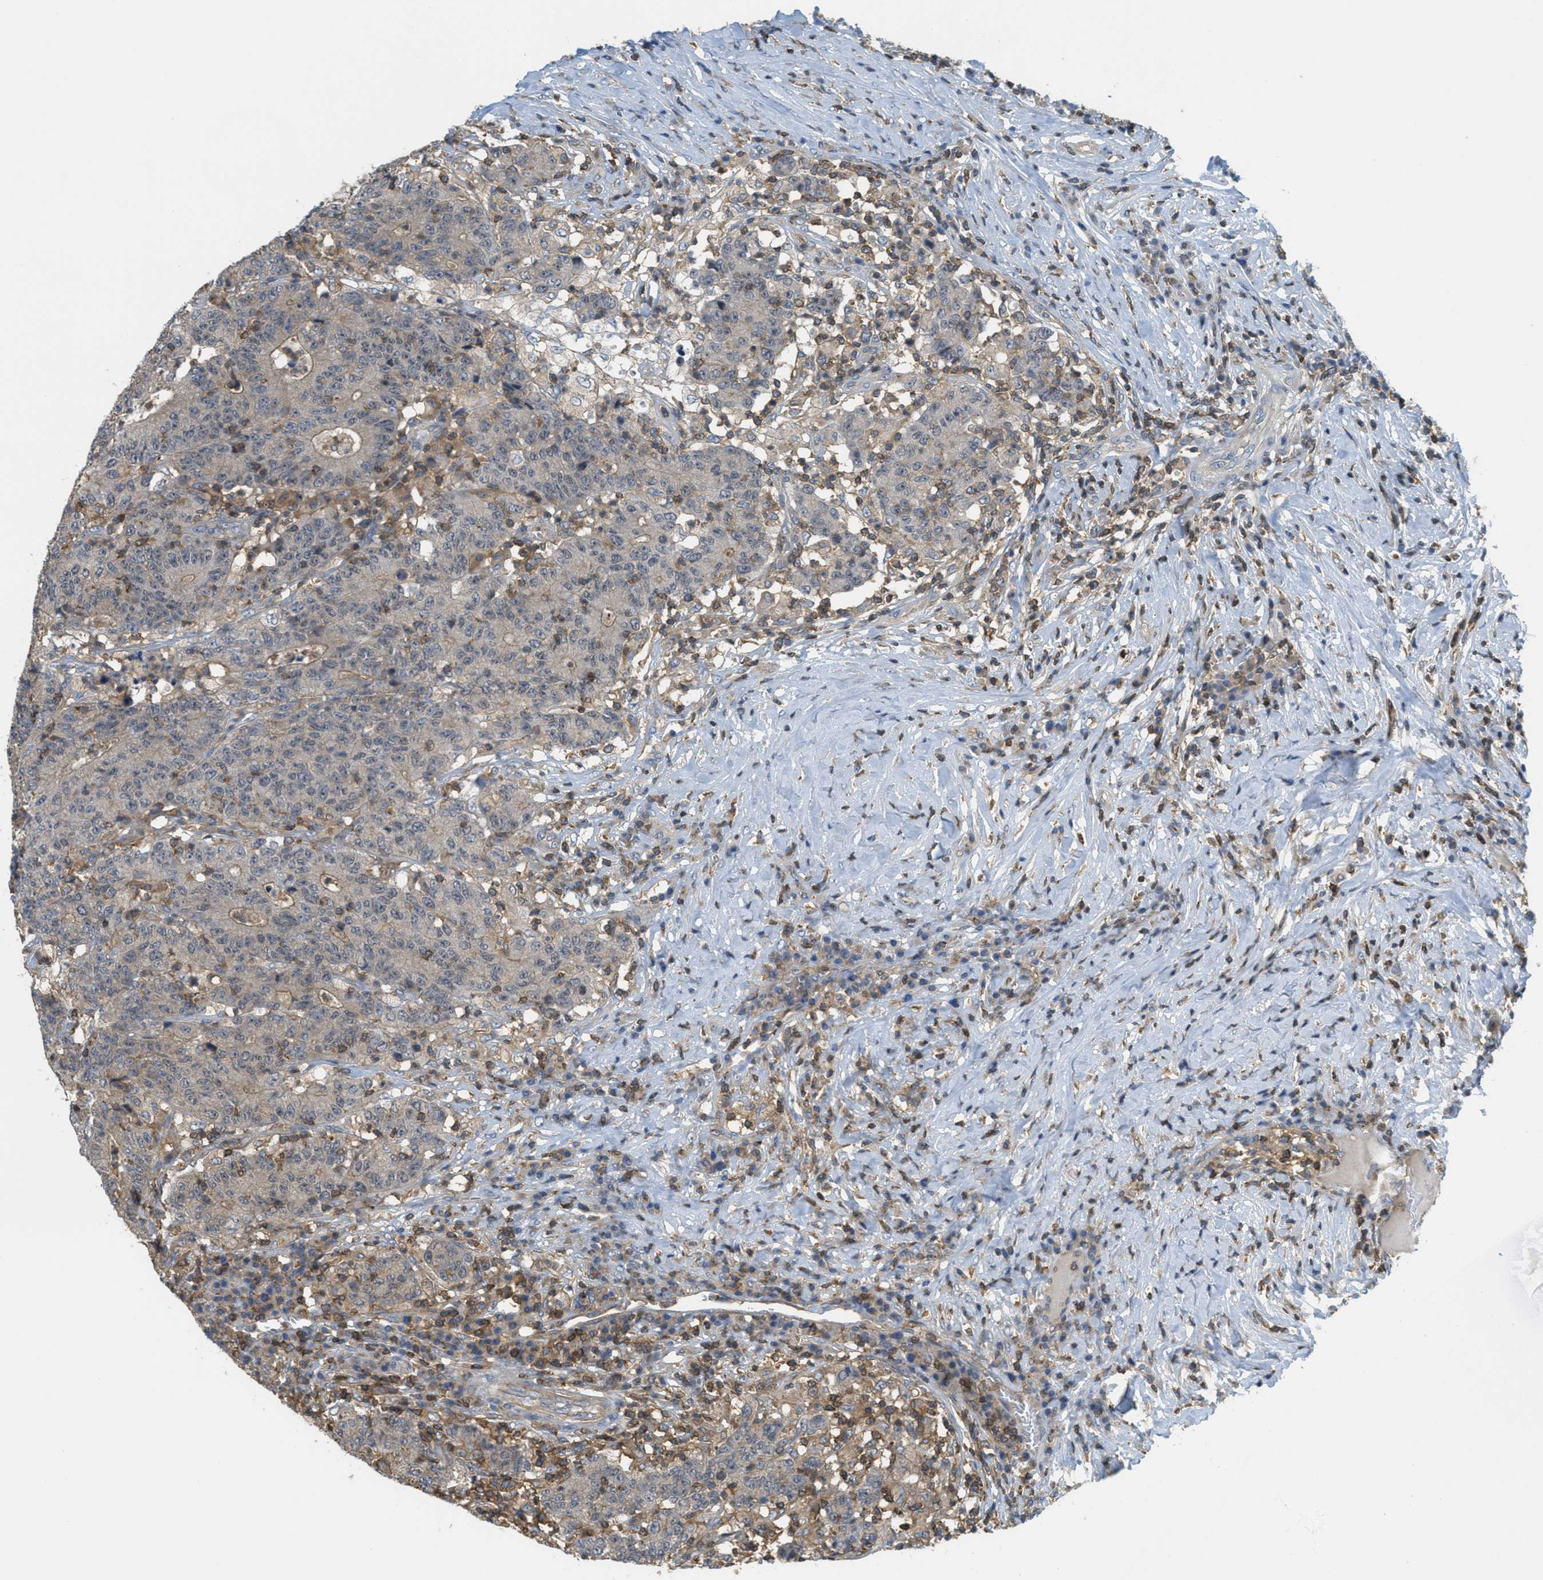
{"staining": {"intensity": "weak", "quantity": ">75%", "location": "cytoplasmic/membranous"}, "tissue": "colorectal cancer", "cell_type": "Tumor cells", "image_type": "cancer", "snomed": [{"axis": "morphology", "description": "Normal tissue, NOS"}, {"axis": "morphology", "description": "Adenocarcinoma, NOS"}, {"axis": "topography", "description": "Colon"}], "caption": "The histopathology image demonstrates a brown stain indicating the presence of a protein in the cytoplasmic/membranous of tumor cells in adenocarcinoma (colorectal).", "gene": "GRIK2", "patient": {"sex": "female", "age": 75}}